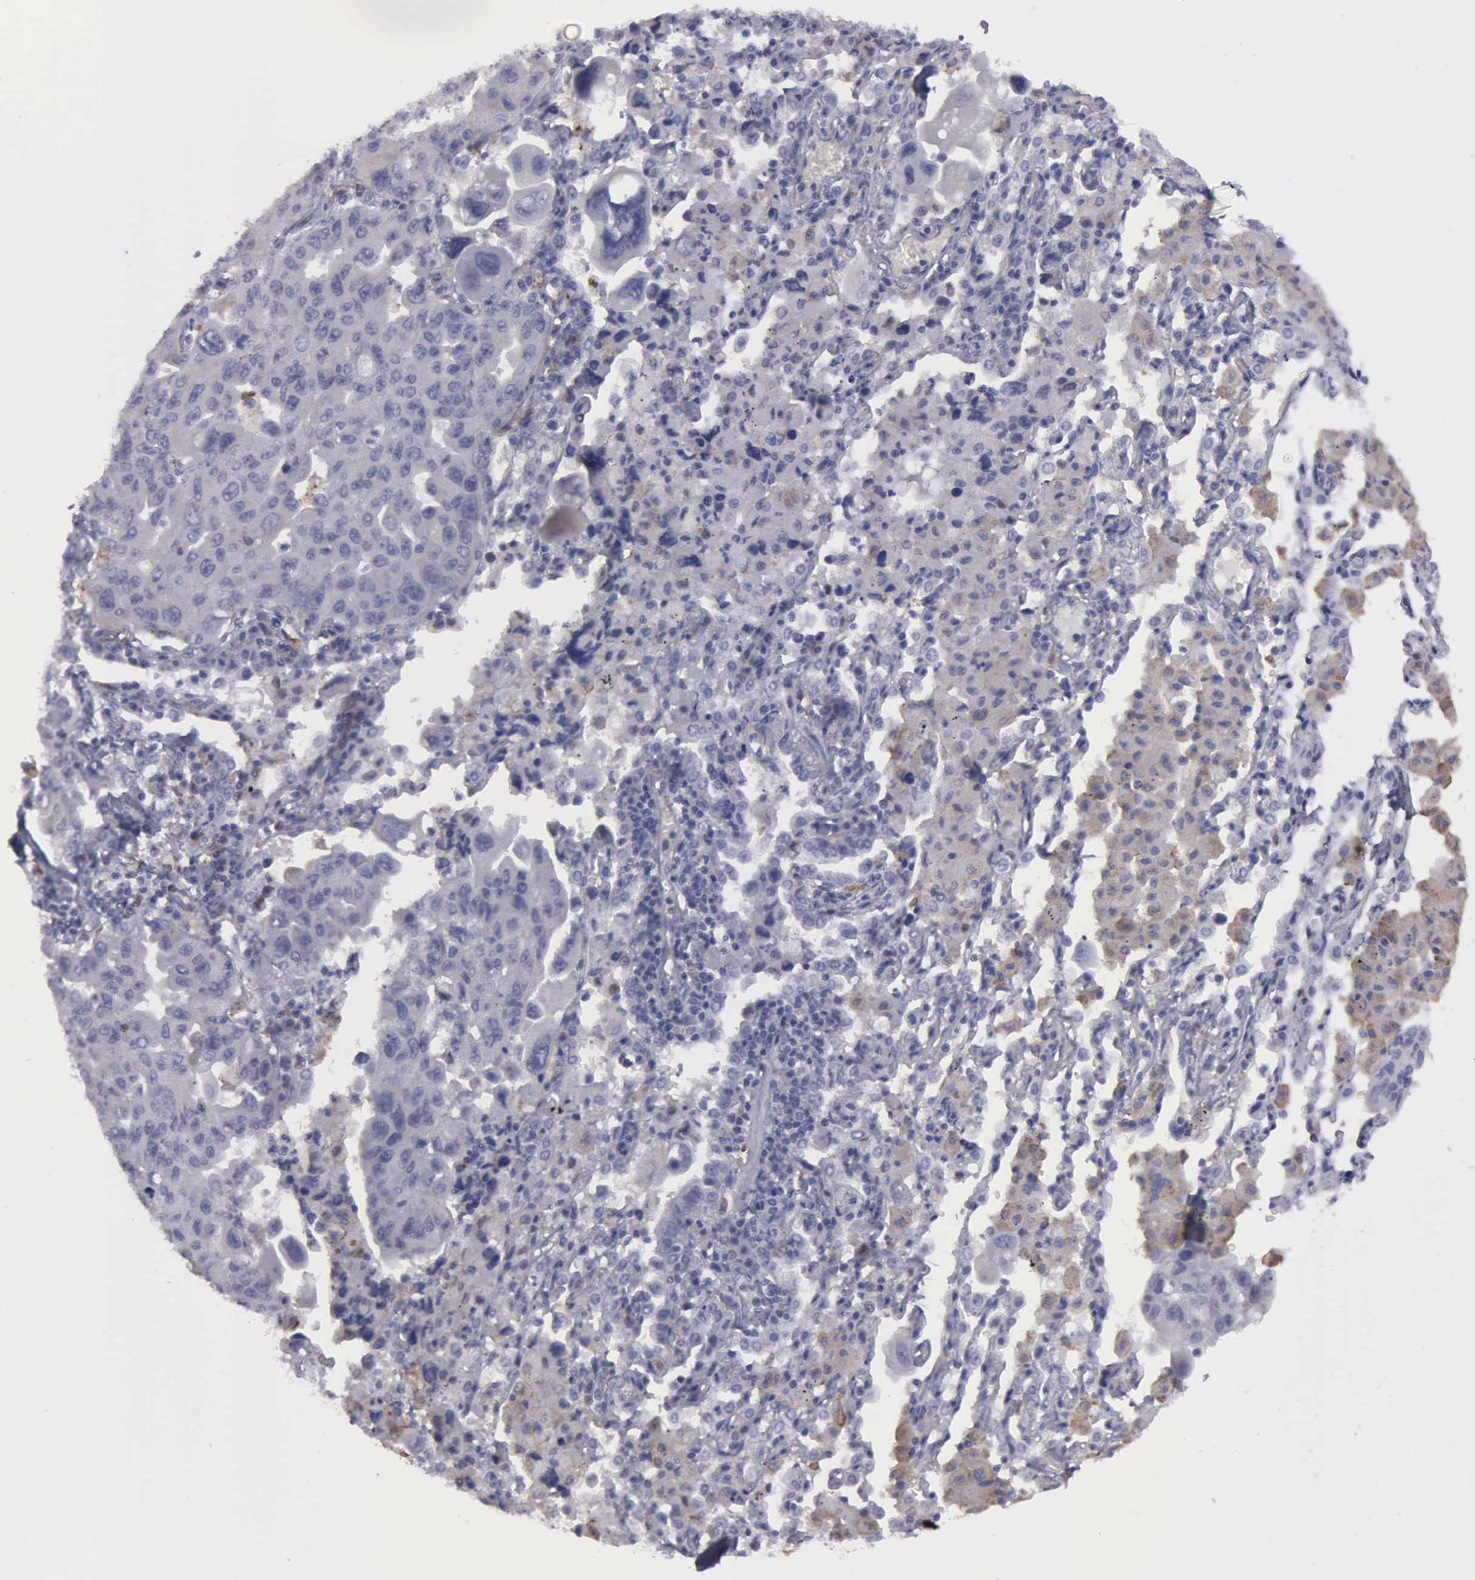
{"staining": {"intensity": "negative", "quantity": "none", "location": "none"}, "tissue": "lung cancer", "cell_type": "Tumor cells", "image_type": "cancer", "snomed": [{"axis": "morphology", "description": "Adenocarcinoma, NOS"}, {"axis": "topography", "description": "Lung"}], "caption": "IHC image of human adenocarcinoma (lung) stained for a protein (brown), which exhibits no positivity in tumor cells.", "gene": "TYRP1", "patient": {"sex": "male", "age": 64}}